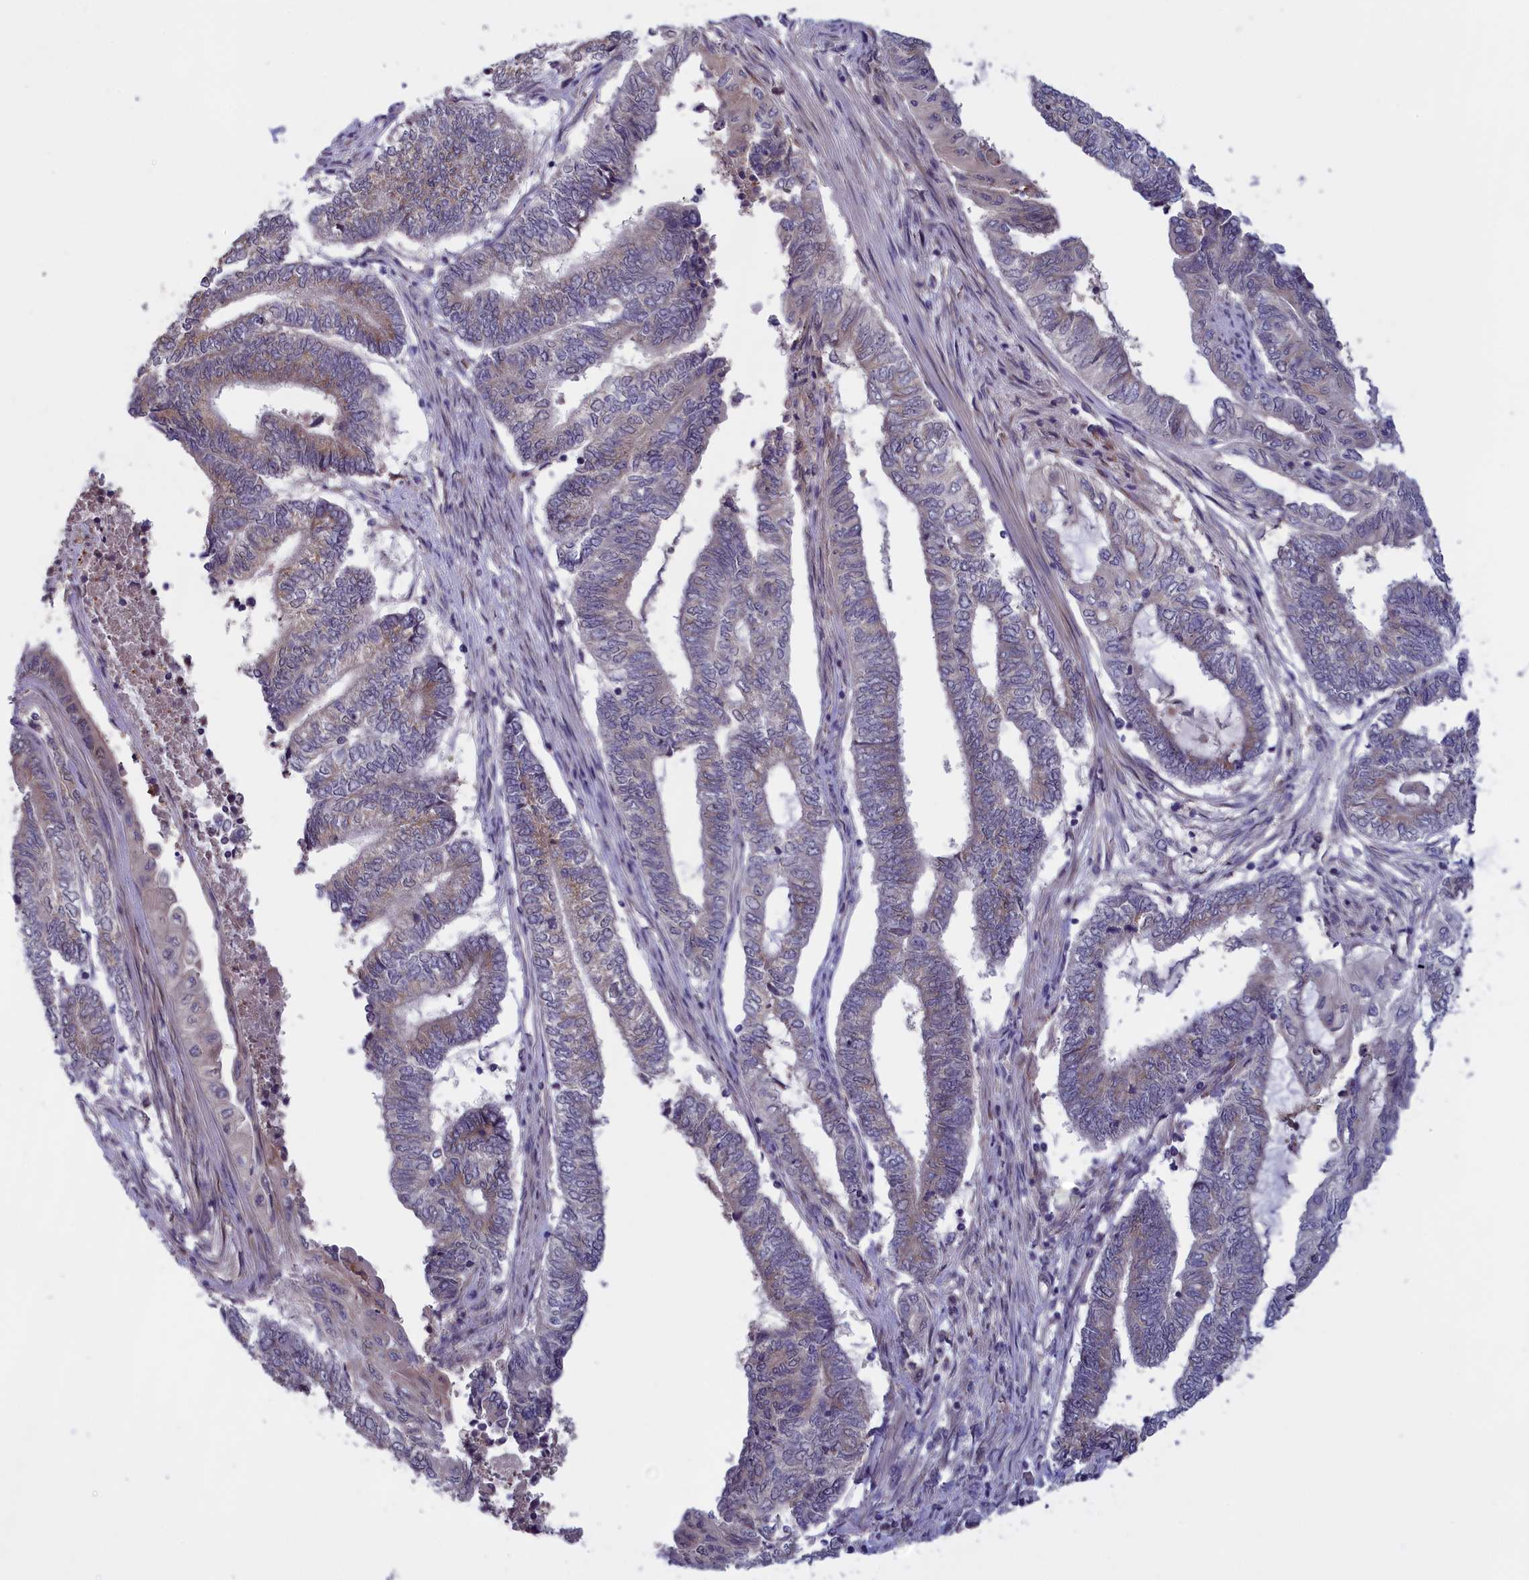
{"staining": {"intensity": "negative", "quantity": "none", "location": "none"}, "tissue": "endometrial cancer", "cell_type": "Tumor cells", "image_type": "cancer", "snomed": [{"axis": "morphology", "description": "Adenocarcinoma, NOS"}, {"axis": "topography", "description": "Uterus"}, {"axis": "topography", "description": "Endometrium"}], "caption": "Tumor cells are negative for protein expression in human endometrial cancer.", "gene": "IGFALS", "patient": {"sex": "female", "age": 70}}